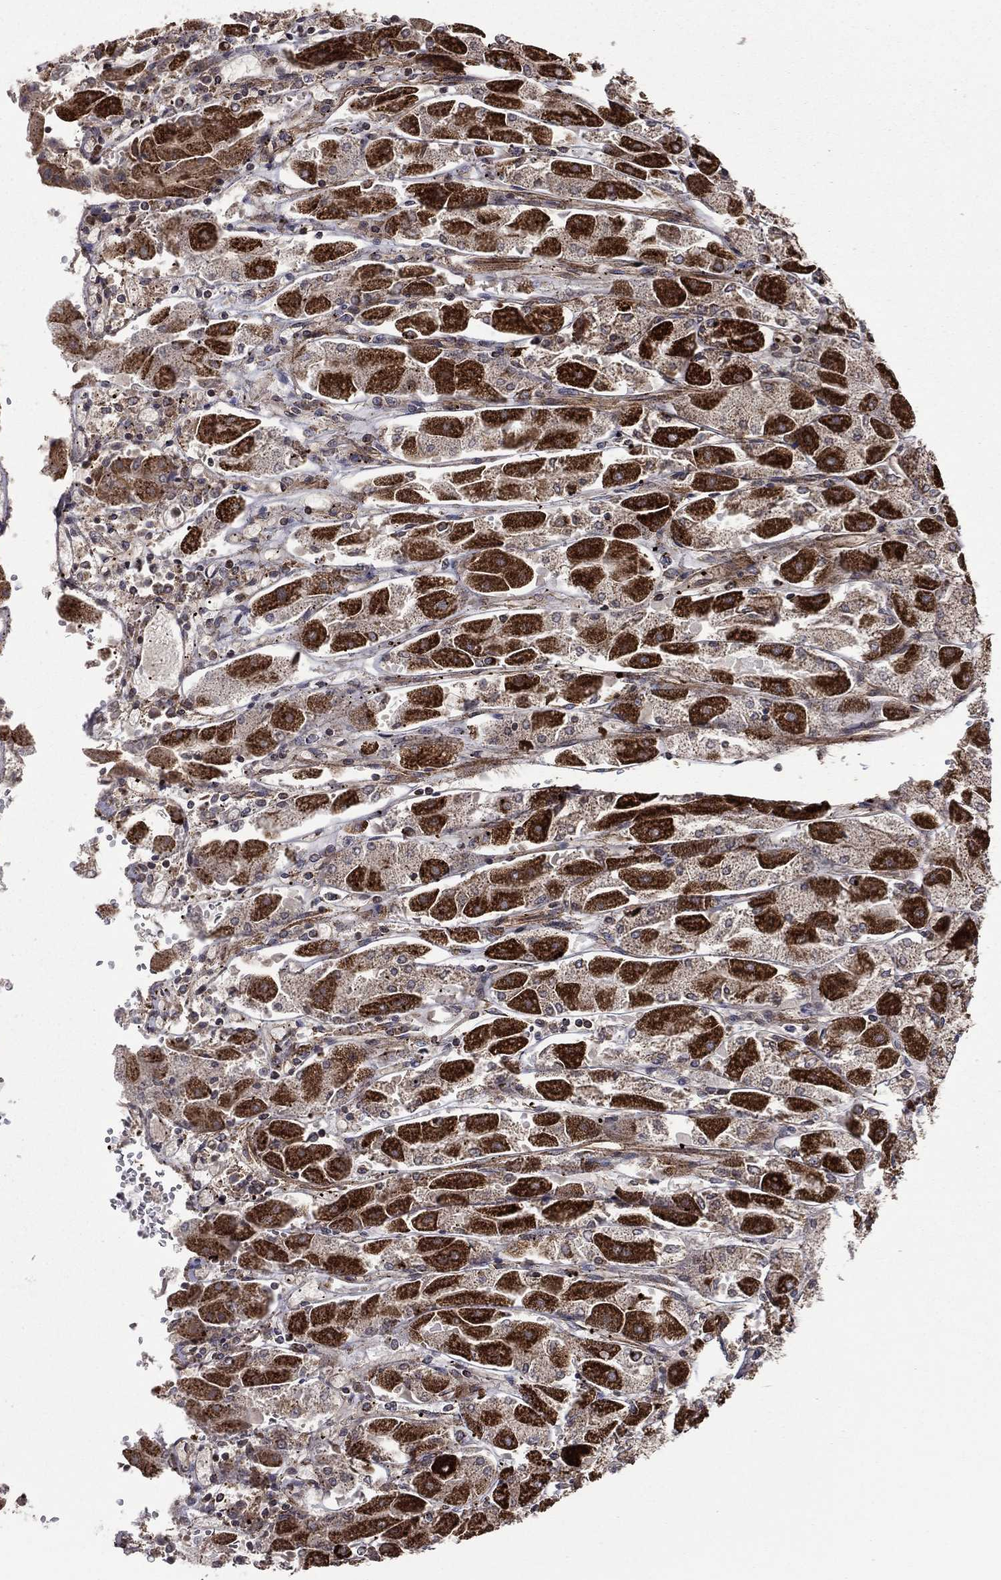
{"staining": {"intensity": "strong", "quantity": "25%-75%", "location": "cytoplasmic/membranous"}, "tissue": "stomach", "cell_type": "Glandular cells", "image_type": "normal", "snomed": [{"axis": "morphology", "description": "Normal tissue, NOS"}, {"axis": "topography", "description": "Stomach"}], "caption": "Glandular cells demonstrate high levels of strong cytoplasmic/membranous staining in approximately 25%-75% of cells in unremarkable stomach. (IHC, brightfield microscopy, high magnification).", "gene": "GIMAP6", "patient": {"sex": "male", "age": 70}}